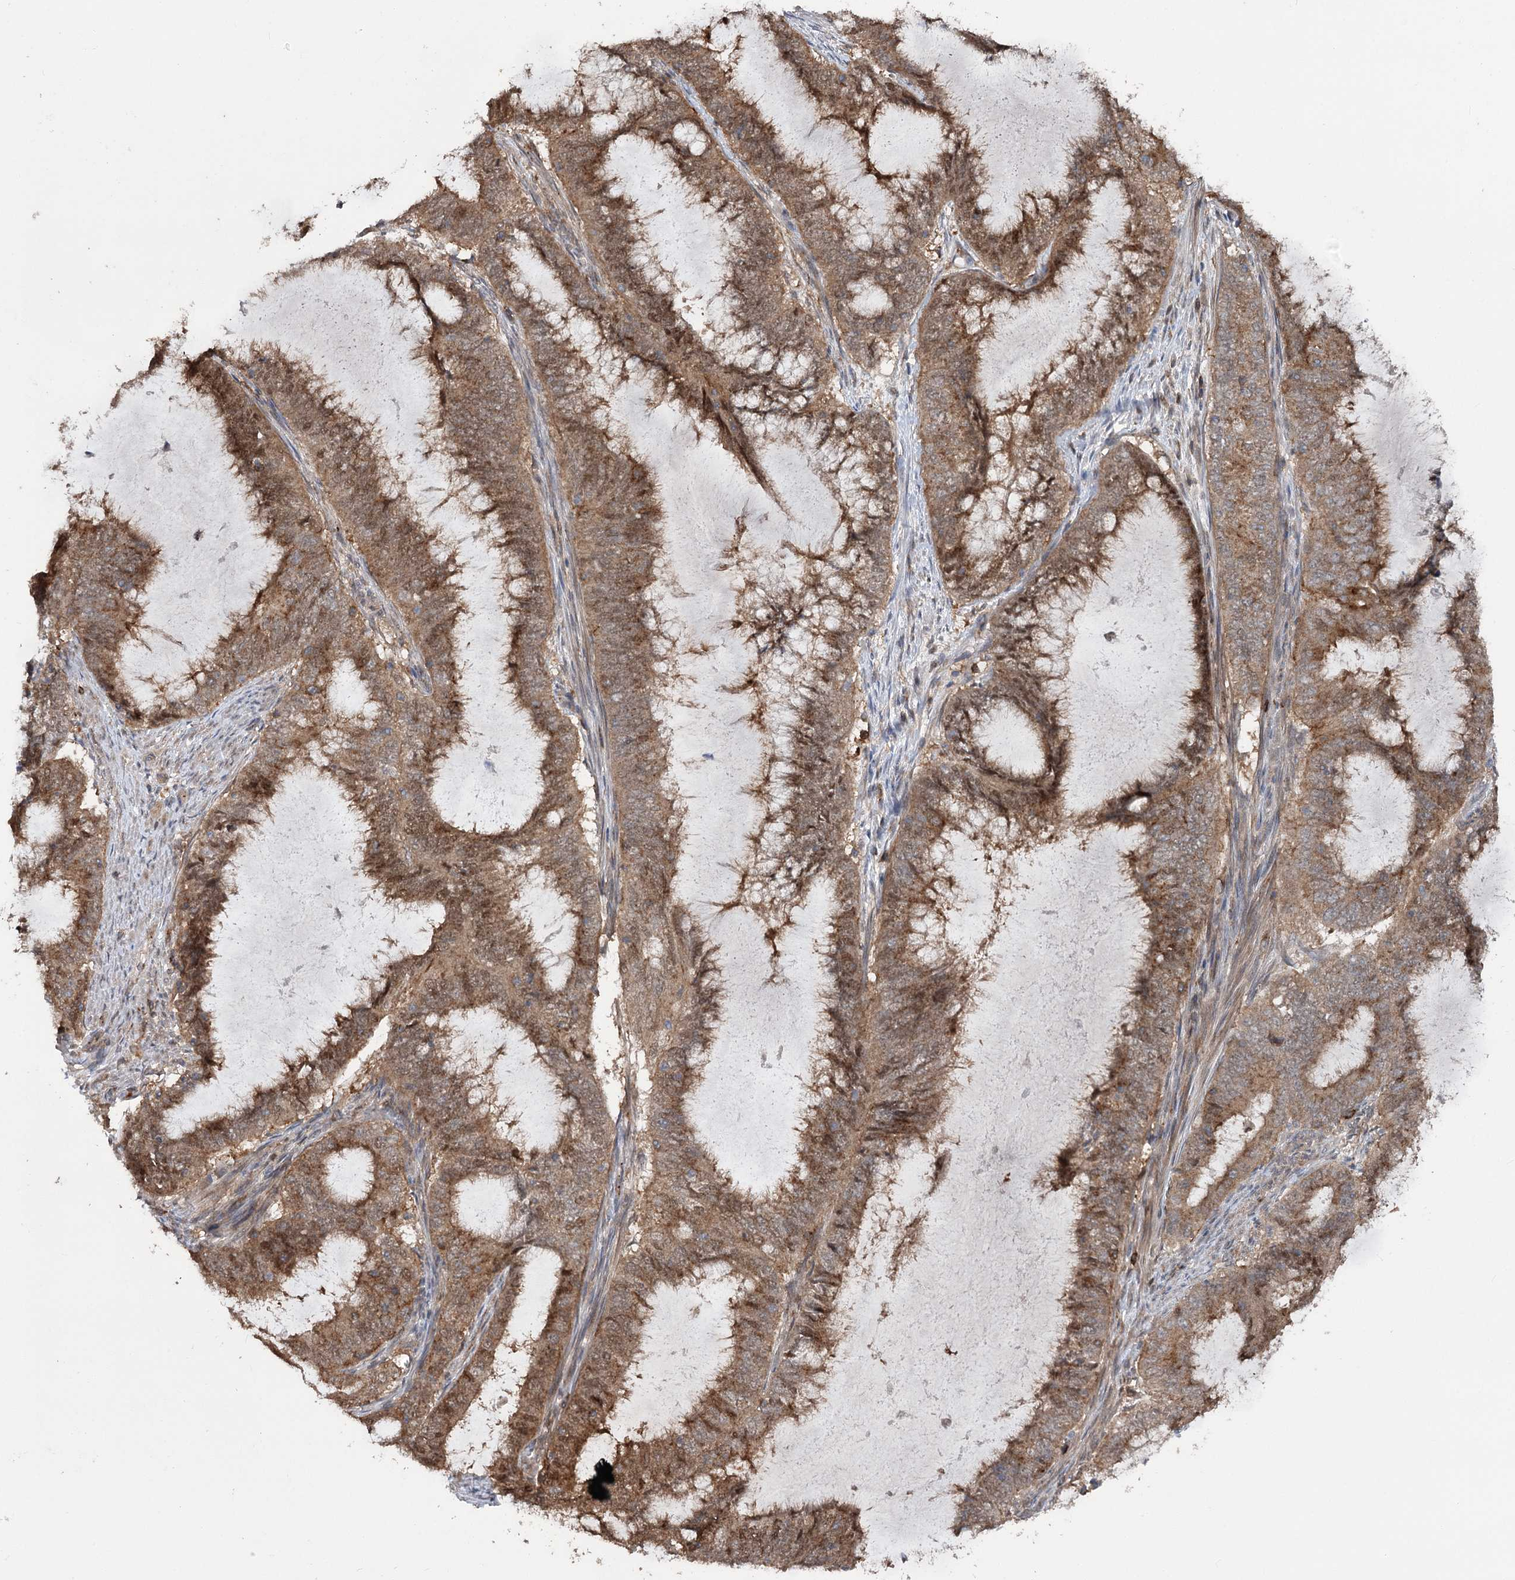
{"staining": {"intensity": "moderate", "quantity": ">75%", "location": "cytoplasmic/membranous"}, "tissue": "endometrial cancer", "cell_type": "Tumor cells", "image_type": "cancer", "snomed": [{"axis": "morphology", "description": "Adenocarcinoma, NOS"}, {"axis": "topography", "description": "Endometrium"}], "caption": "The histopathology image displays immunohistochemical staining of adenocarcinoma (endometrial). There is moderate cytoplasmic/membranous expression is identified in about >75% of tumor cells.", "gene": "STX6", "patient": {"sex": "female", "age": 51}}